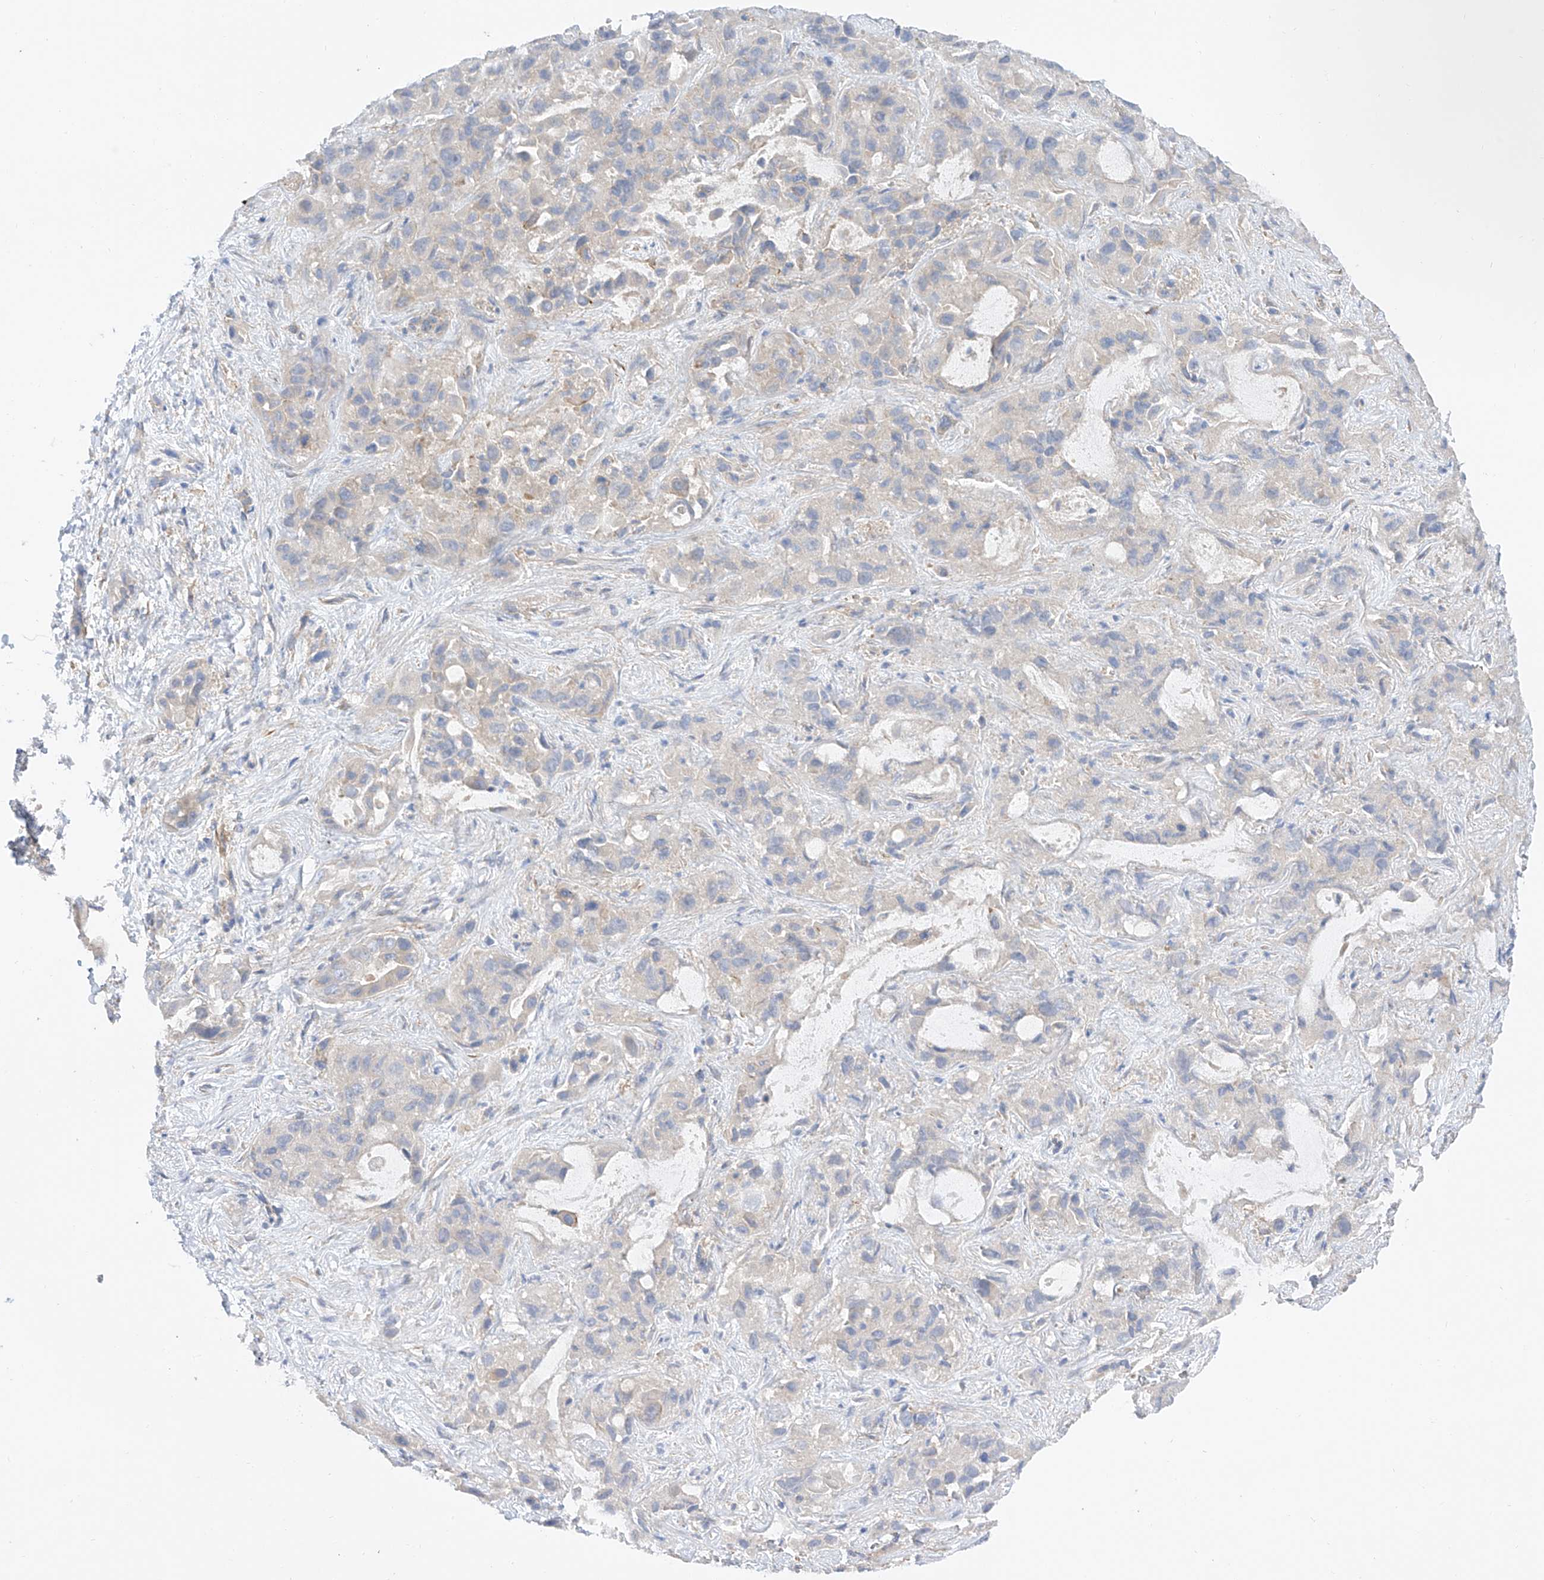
{"staining": {"intensity": "negative", "quantity": "none", "location": "none"}, "tissue": "liver cancer", "cell_type": "Tumor cells", "image_type": "cancer", "snomed": [{"axis": "morphology", "description": "Cholangiocarcinoma"}, {"axis": "topography", "description": "Liver"}], "caption": "Tumor cells show no significant staining in liver cancer.", "gene": "LCA5", "patient": {"sex": "female", "age": 52}}